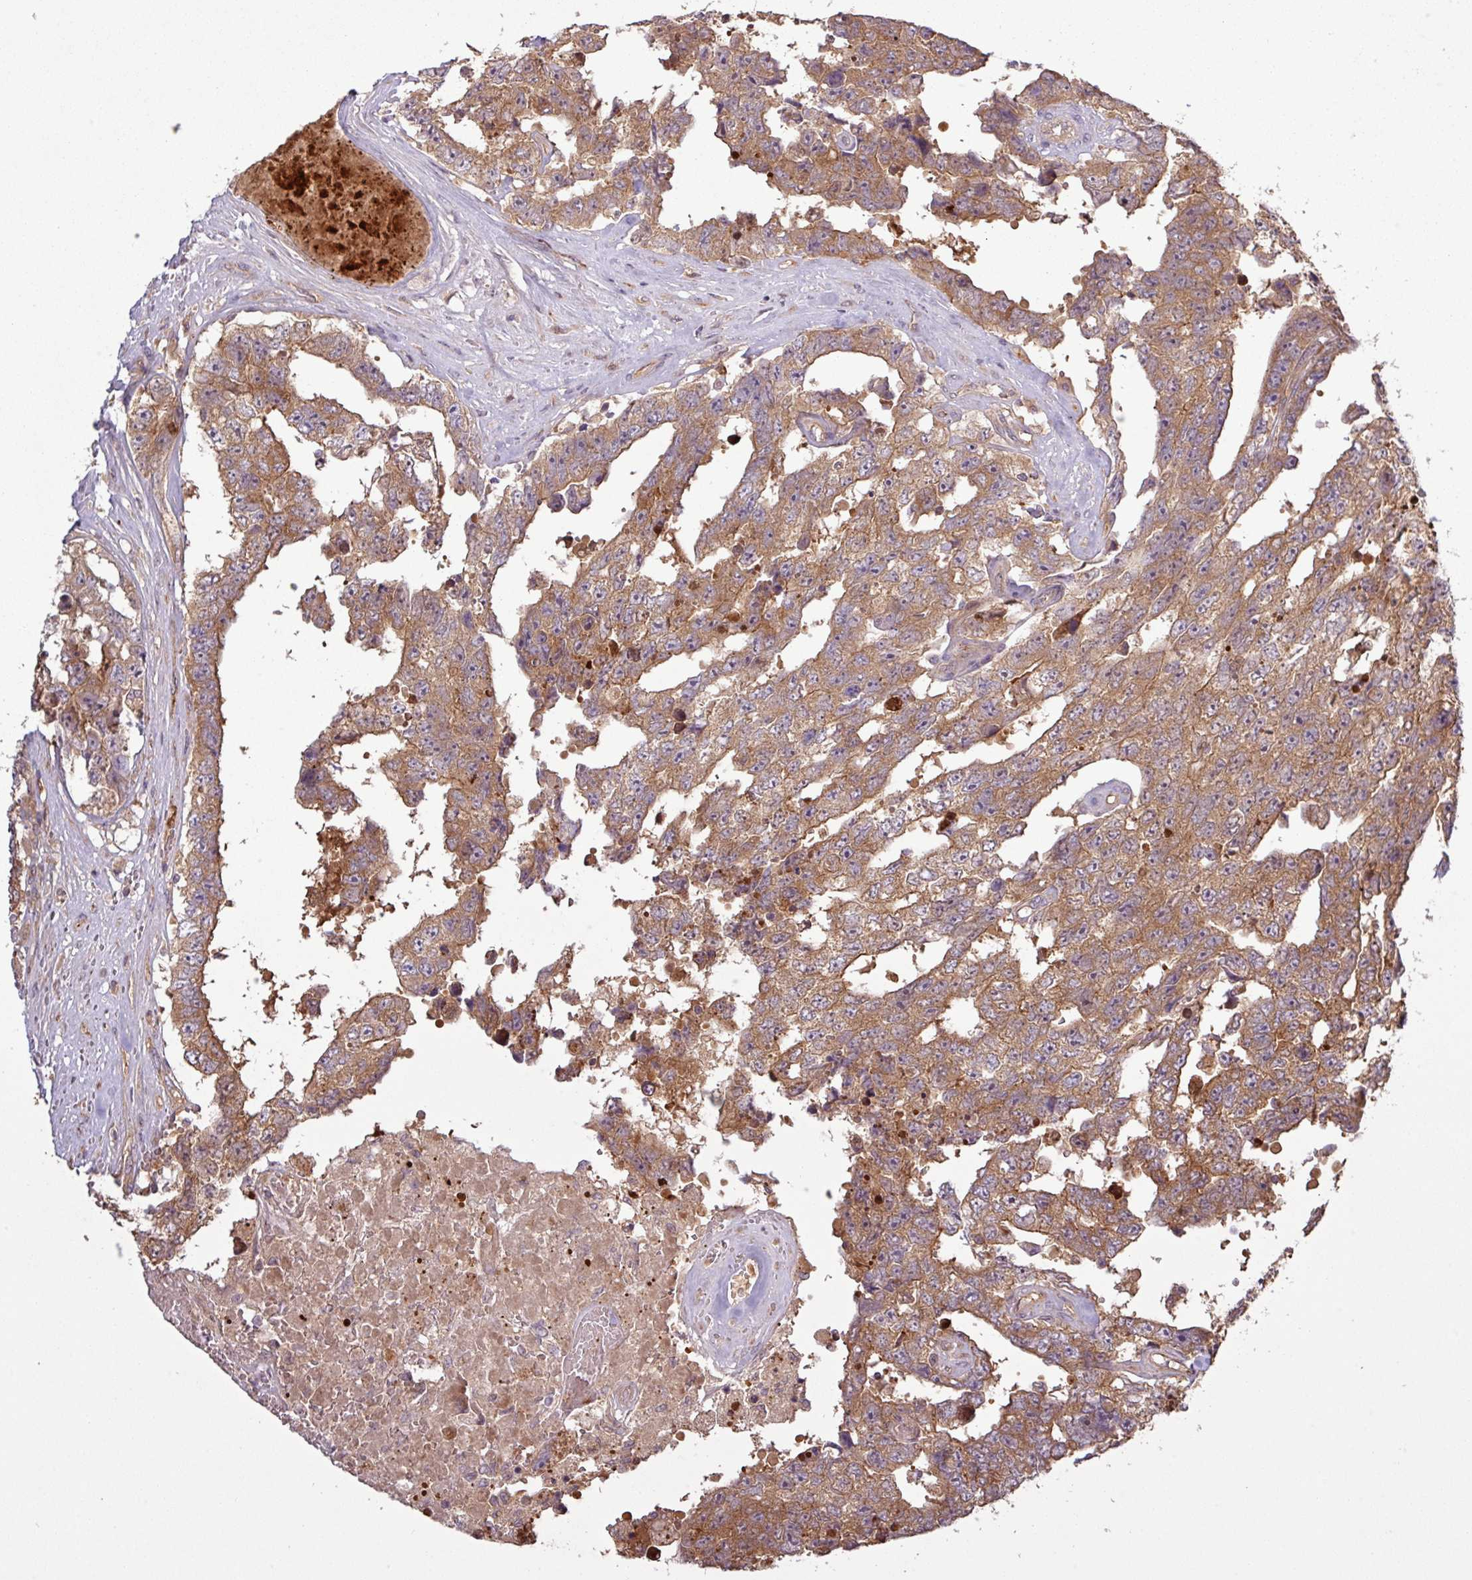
{"staining": {"intensity": "moderate", "quantity": ">75%", "location": "cytoplasmic/membranous"}, "tissue": "testis cancer", "cell_type": "Tumor cells", "image_type": "cancer", "snomed": [{"axis": "morphology", "description": "Normal tissue, NOS"}, {"axis": "morphology", "description": "Carcinoma, Embryonal, NOS"}, {"axis": "topography", "description": "Testis"}, {"axis": "topography", "description": "Epididymis"}], "caption": "Protein analysis of testis embryonal carcinoma tissue reveals moderate cytoplasmic/membranous expression in about >75% of tumor cells.", "gene": "SIRPB2", "patient": {"sex": "male", "age": 25}}